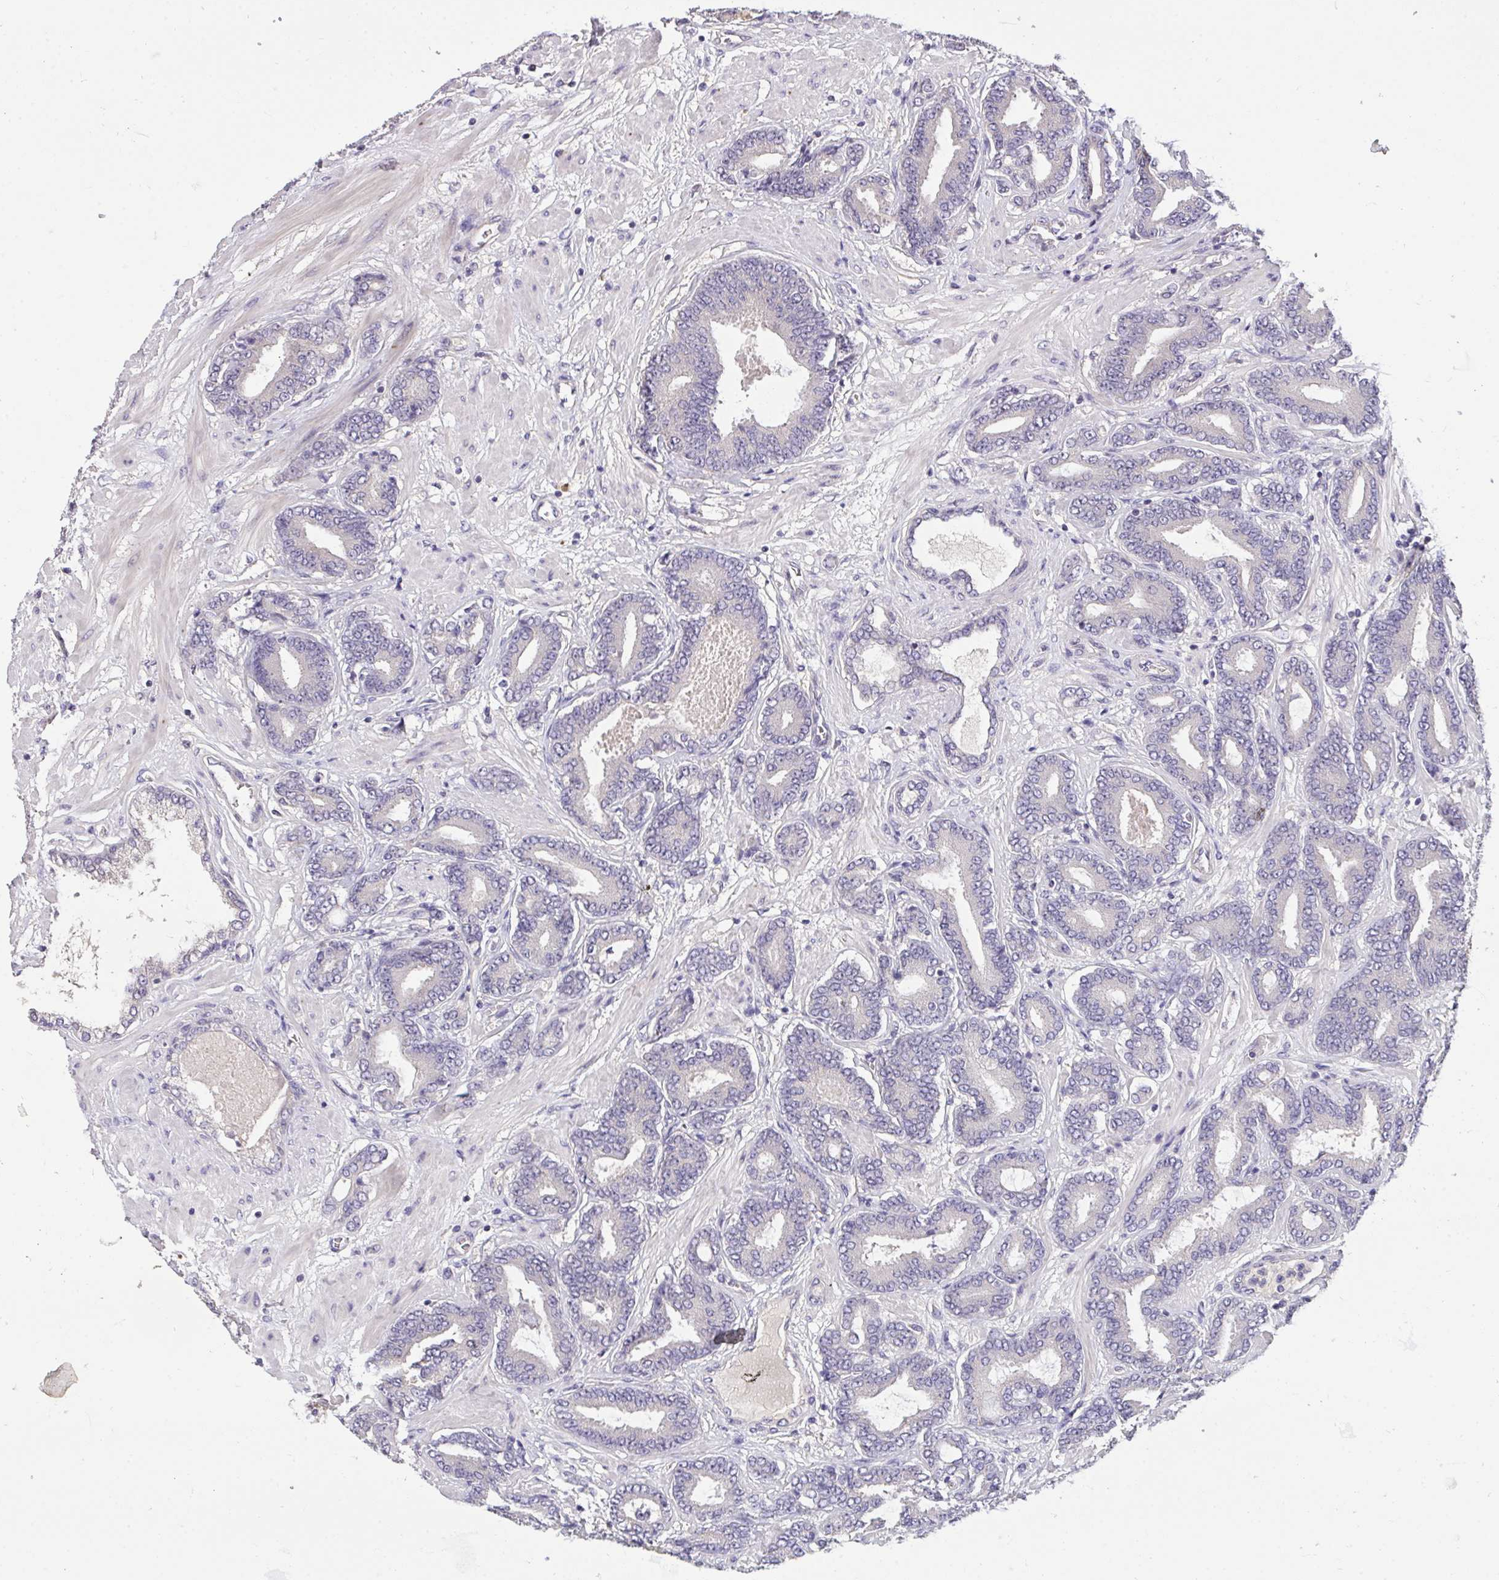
{"staining": {"intensity": "negative", "quantity": "none", "location": "none"}, "tissue": "prostate cancer", "cell_type": "Tumor cells", "image_type": "cancer", "snomed": [{"axis": "morphology", "description": "Adenocarcinoma, High grade"}, {"axis": "topography", "description": "Prostate"}], "caption": "DAB immunohistochemical staining of prostate adenocarcinoma (high-grade) reveals no significant staining in tumor cells. (Stains: DAB (3,3'-diaminobenzidine) immunohistochemistry with hematoxylin counter stain, Microscopy: brightfield microscopy at high magnification).", "gene": "C19orf54", "patient": {"sex": "male", "age": 62}}